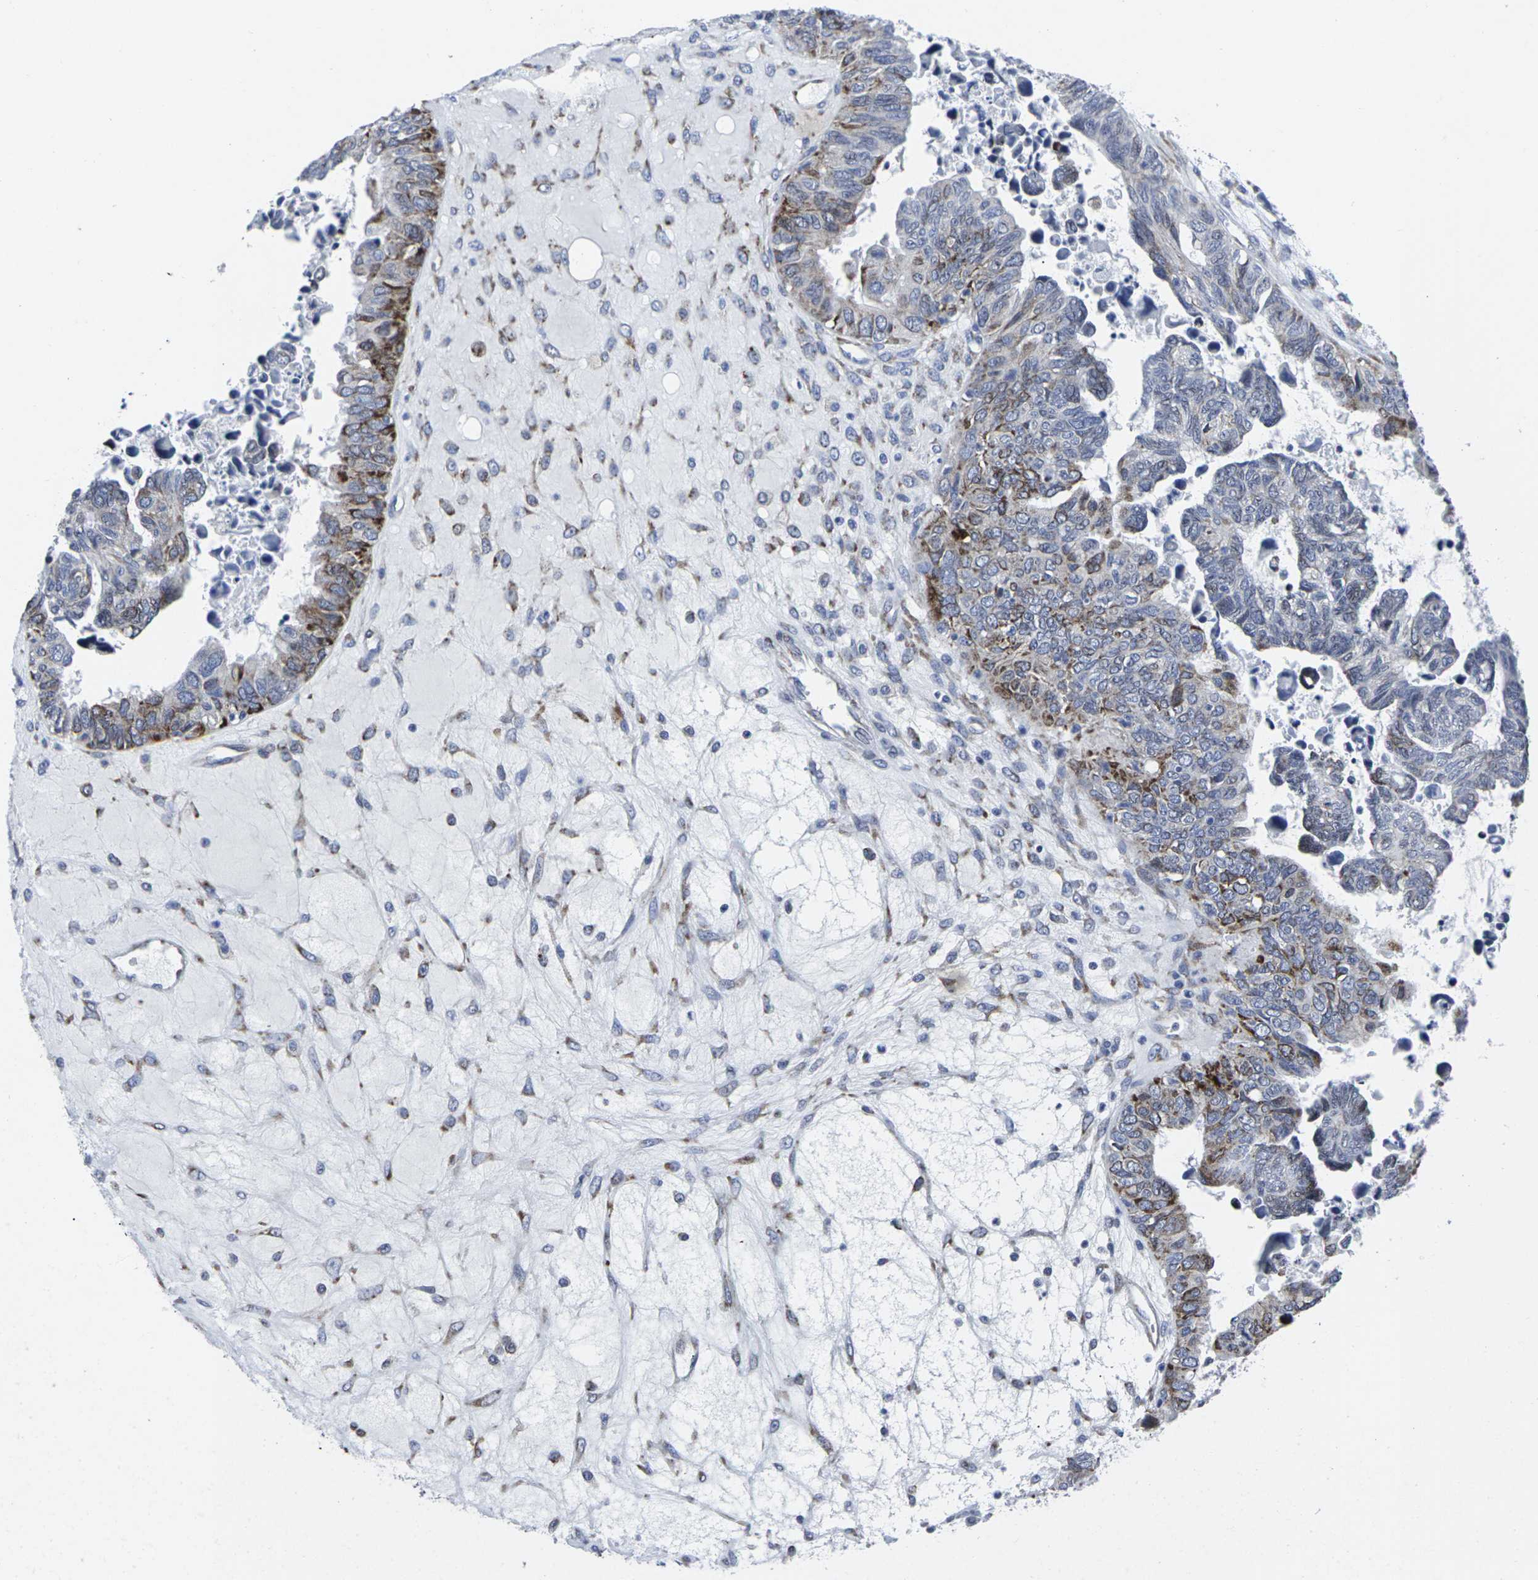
{"staining": {"intensity": "moderate", "quantity": ">75%", "location": "cytoplasmic/membranous"}, "tissue": "ovarian cancer", "cell_type": "Tumor cells", "image_type": "cancer", "snomed": [{"axis": "morphology", "description": "Cystadenocarcinoma, serous, NOS"}, {"axis": "topography", "description": "Ovary"}], "caption": "Ovarian serous cystadenocarcinoma stained for a protein demonstrates moderate cytoplasmic/membranous positivity in tumor cells.", "gene": "RPN1", "patient": {"sex": "female", "age": 79}}